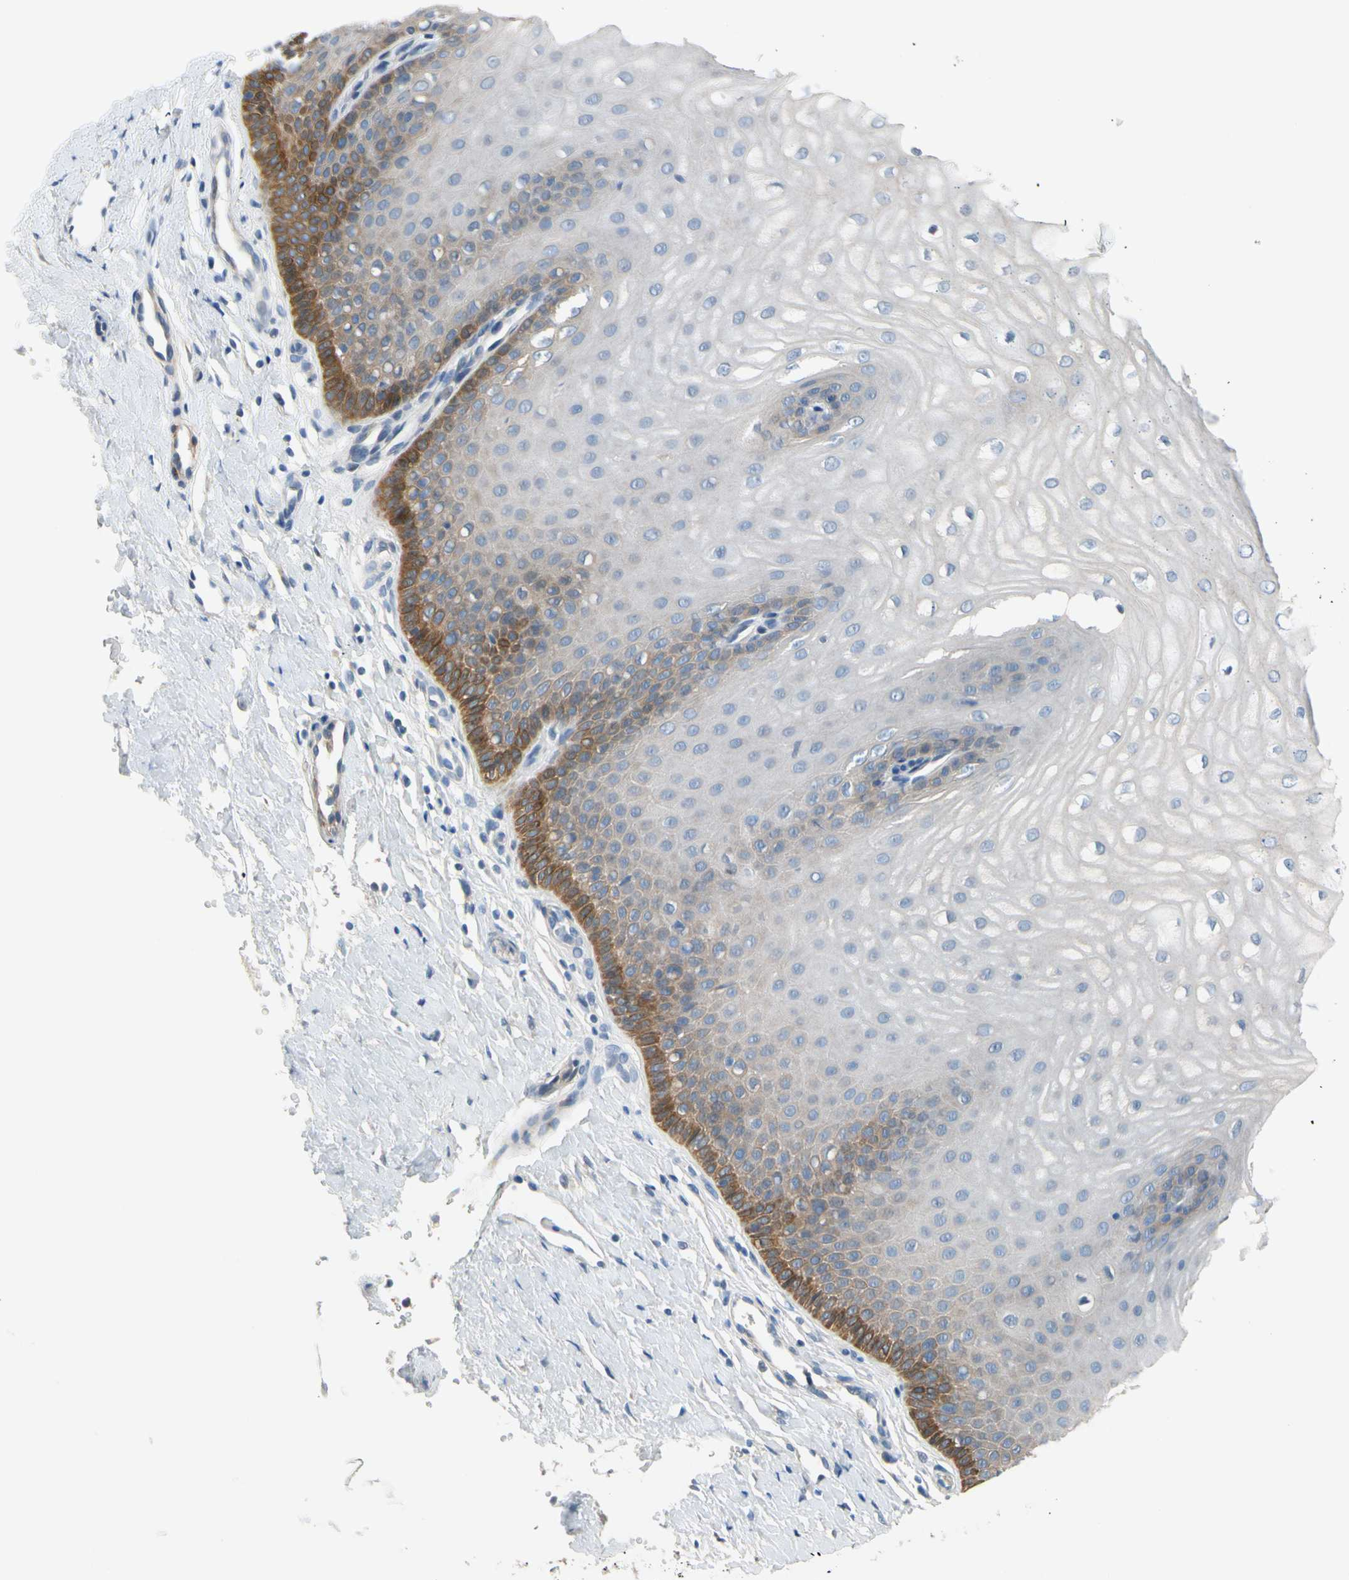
{"staining": {"intensity": "negative", "quantity": "none", "location": "none"}, "tissue": "cervix", "cell_type": "Glandular cells", "image_type": "normal", "snomed": [{"axis": "morphology", "description": "Normal tissue, NOS"}, {"axis": "topography", "description": "Cervix"}], "caption": "There is no significant positivity in glandular cells of cervix. (DAB (3,3'-diaminobenzidine) IHC, high magnification).", "gene": "SLC27A6", "patient": {"sex": "female", "age": 55}}